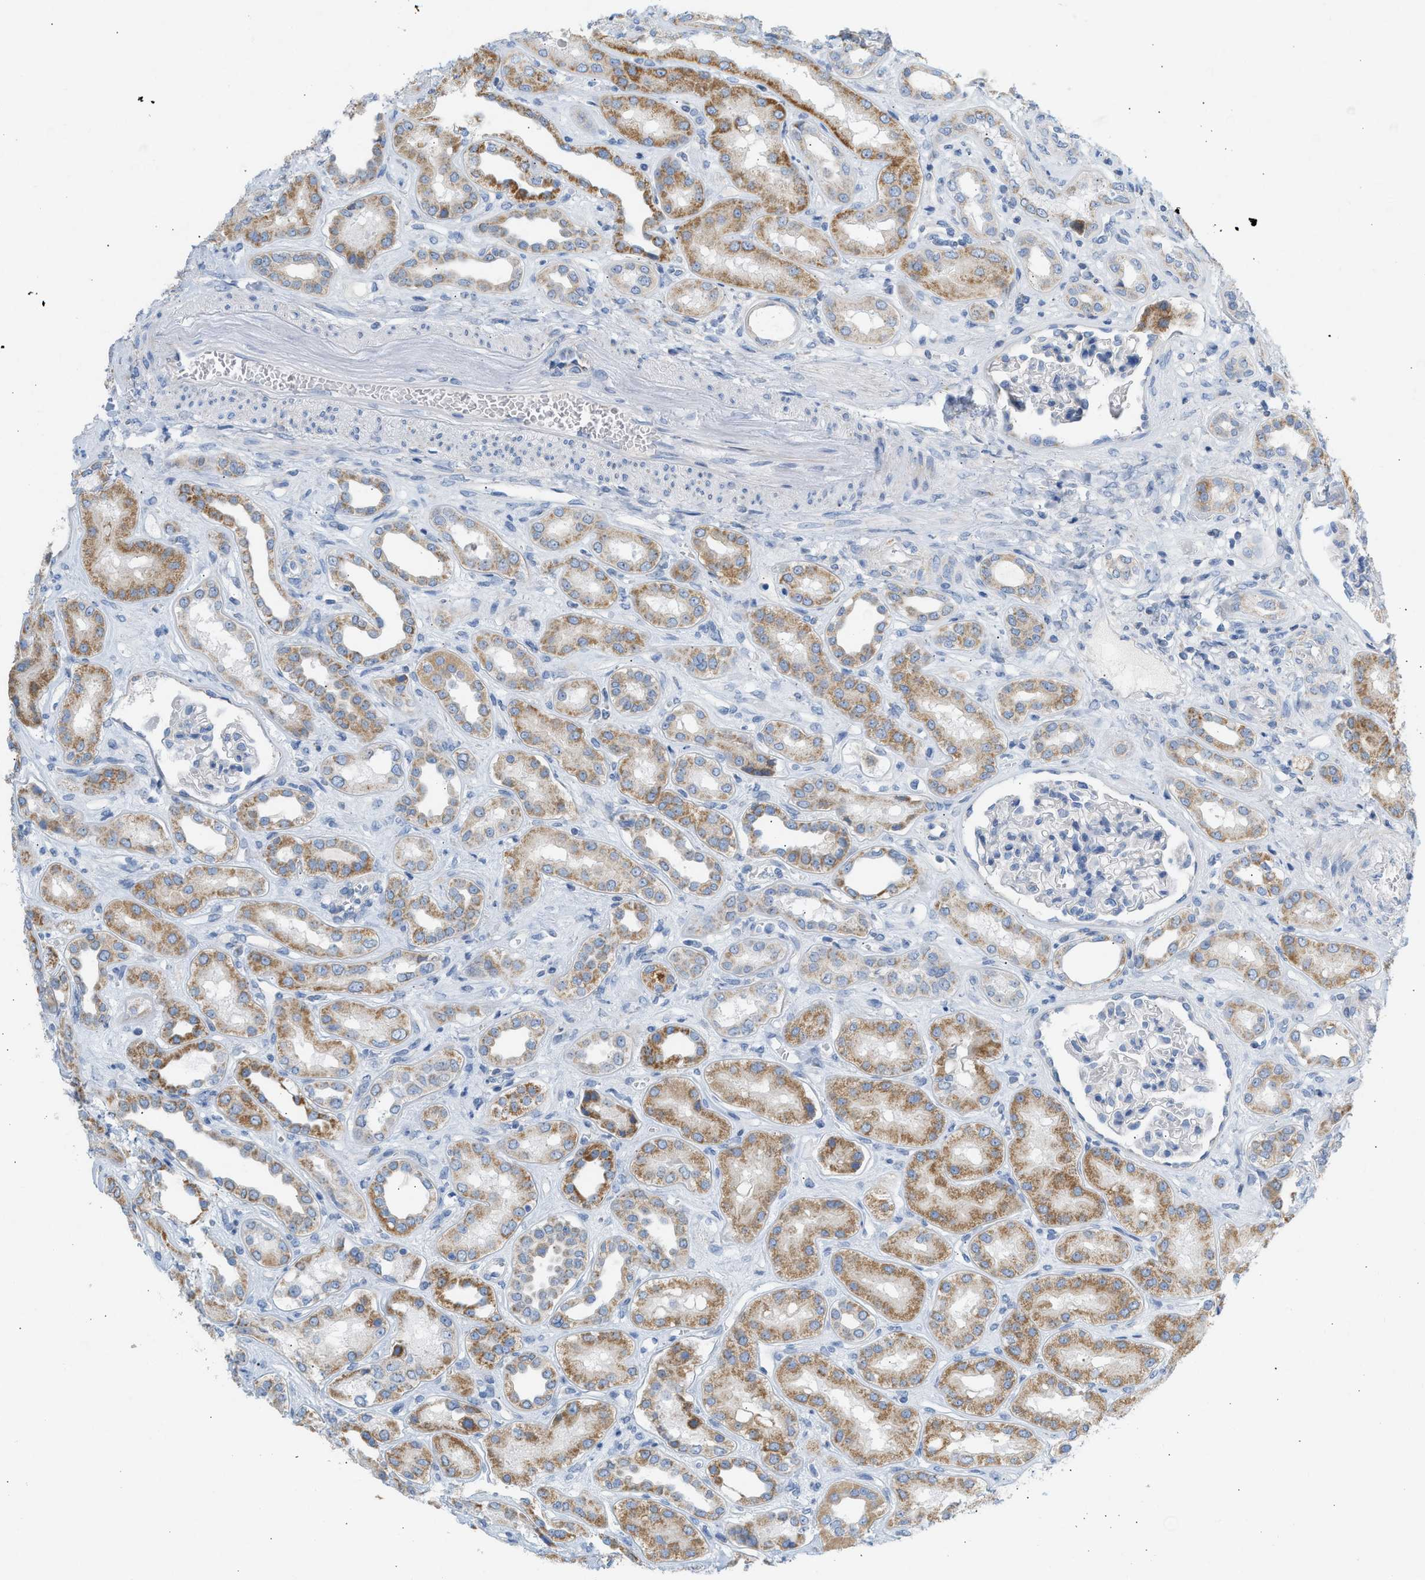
{"staining": {"intensity": "negative", "quantity": "none", "location": "none"}, "tissue": "kidney", "cell_type": "Cells in glomeruli", "image_type": "normal", "snomed": [{"axis": "morphology", "description": "Normal tissue, NOS"}, {"axis": "topography", "description": "Kidney"}], "caption": "Immunohistochemistry histopathology image of unremarkable human kidney stained for a protein (brown), which demonstrates no expression in cells in glomeruli.", "gene": "NDUFS8", "patient": {"sex": "male", "age": 59}}